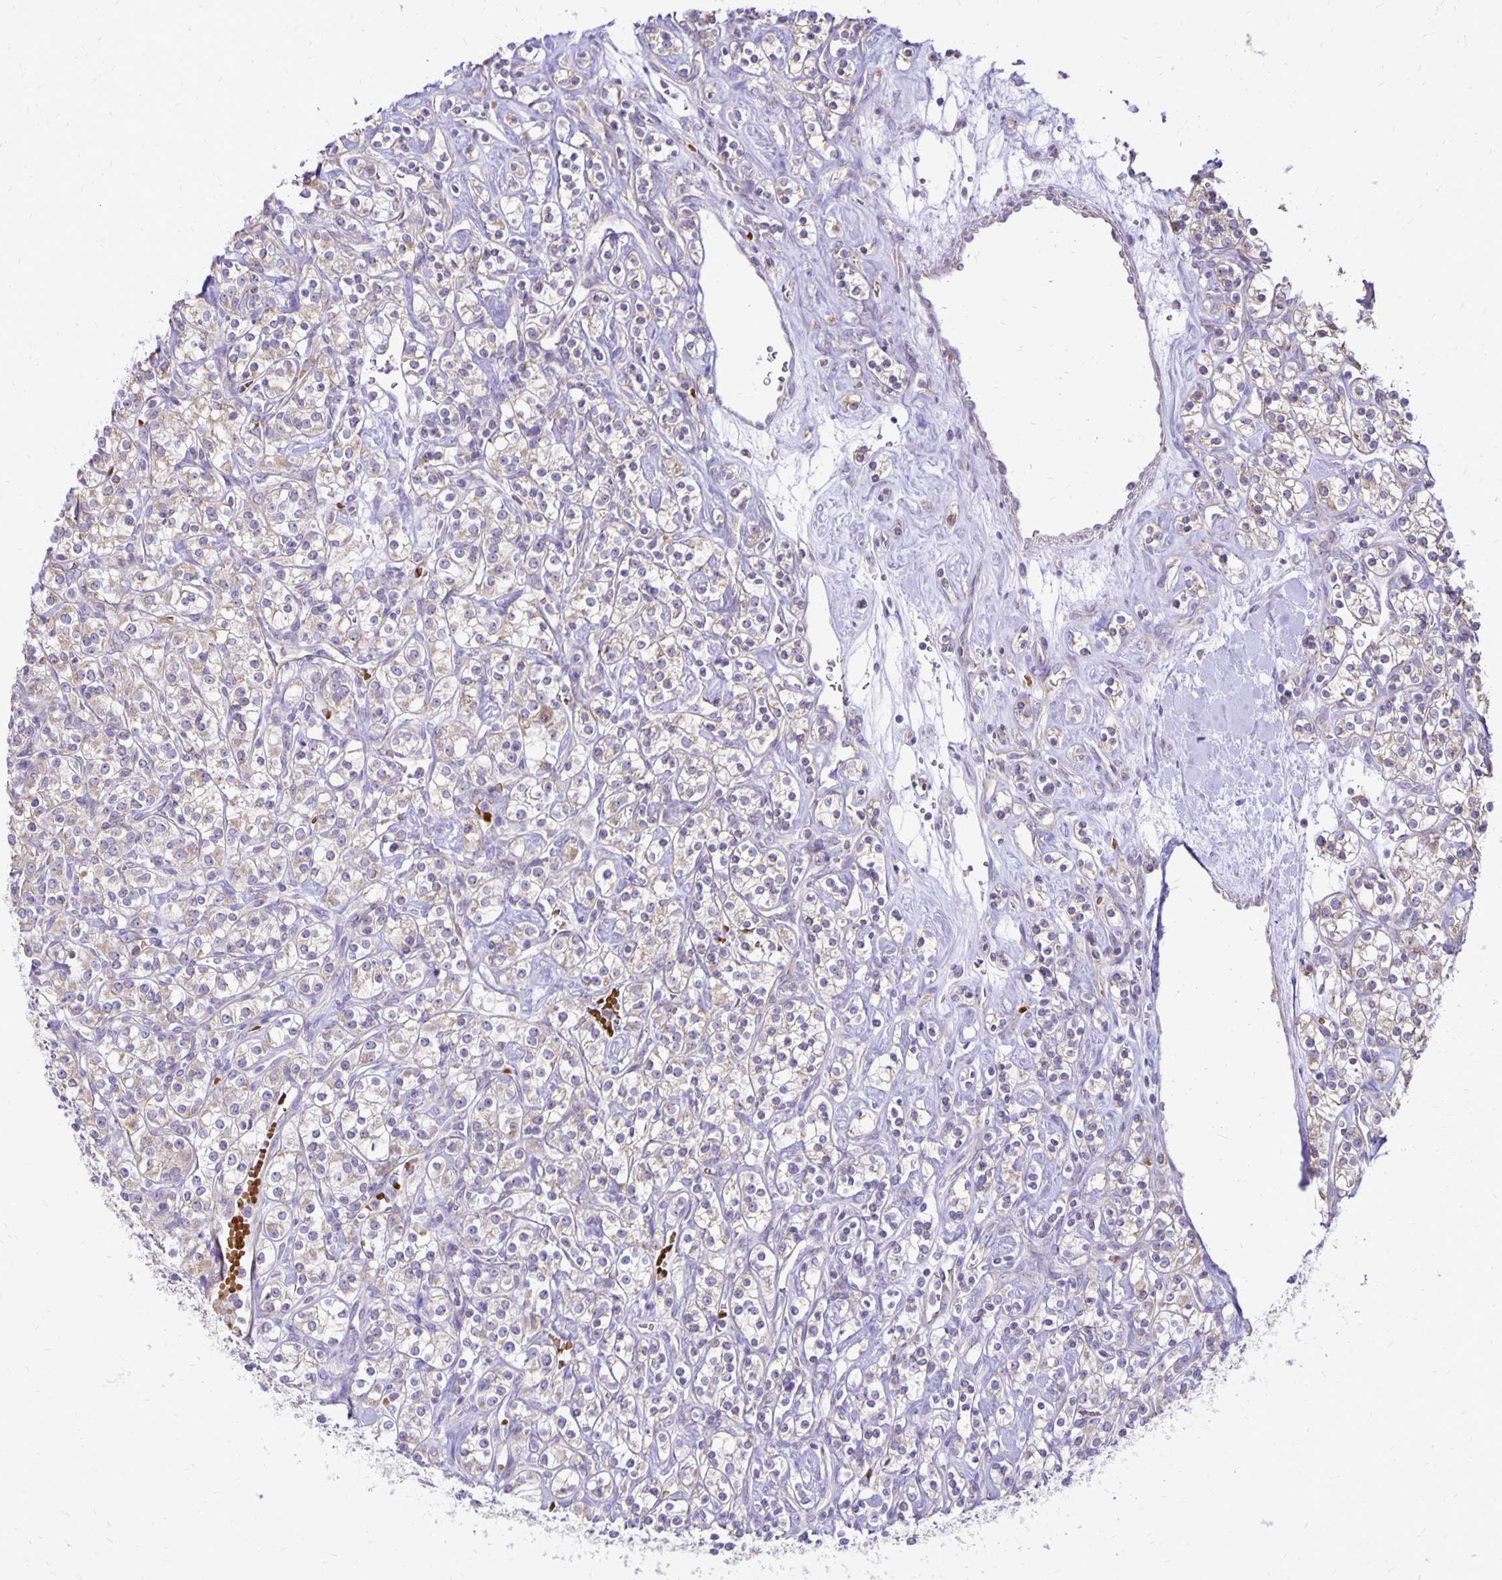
{"staining": {"intensity": "negative", "quantity": "none", "location": "none"}, "tissue": "renal cancer", "cell_type": "Tumor cells", "image_type": "cancer", "snomed": [{"axis": "morphology", "description": "Adenocarcinoma, NOS"}, {"axis": "topography", "description": "Kidney"}], "caption": "High power microscopy histopathology image of an immunohistochemistry image of adenocarcinoma (renal), revealing no significant expression in tumor cells. (DAB (3,3'-diaminobenzidine) immunohistochemistry visualized using brightfield microscopy, high magnification).", "gene": "FN3K", "patient": {"sex": "male", "age": 77}}